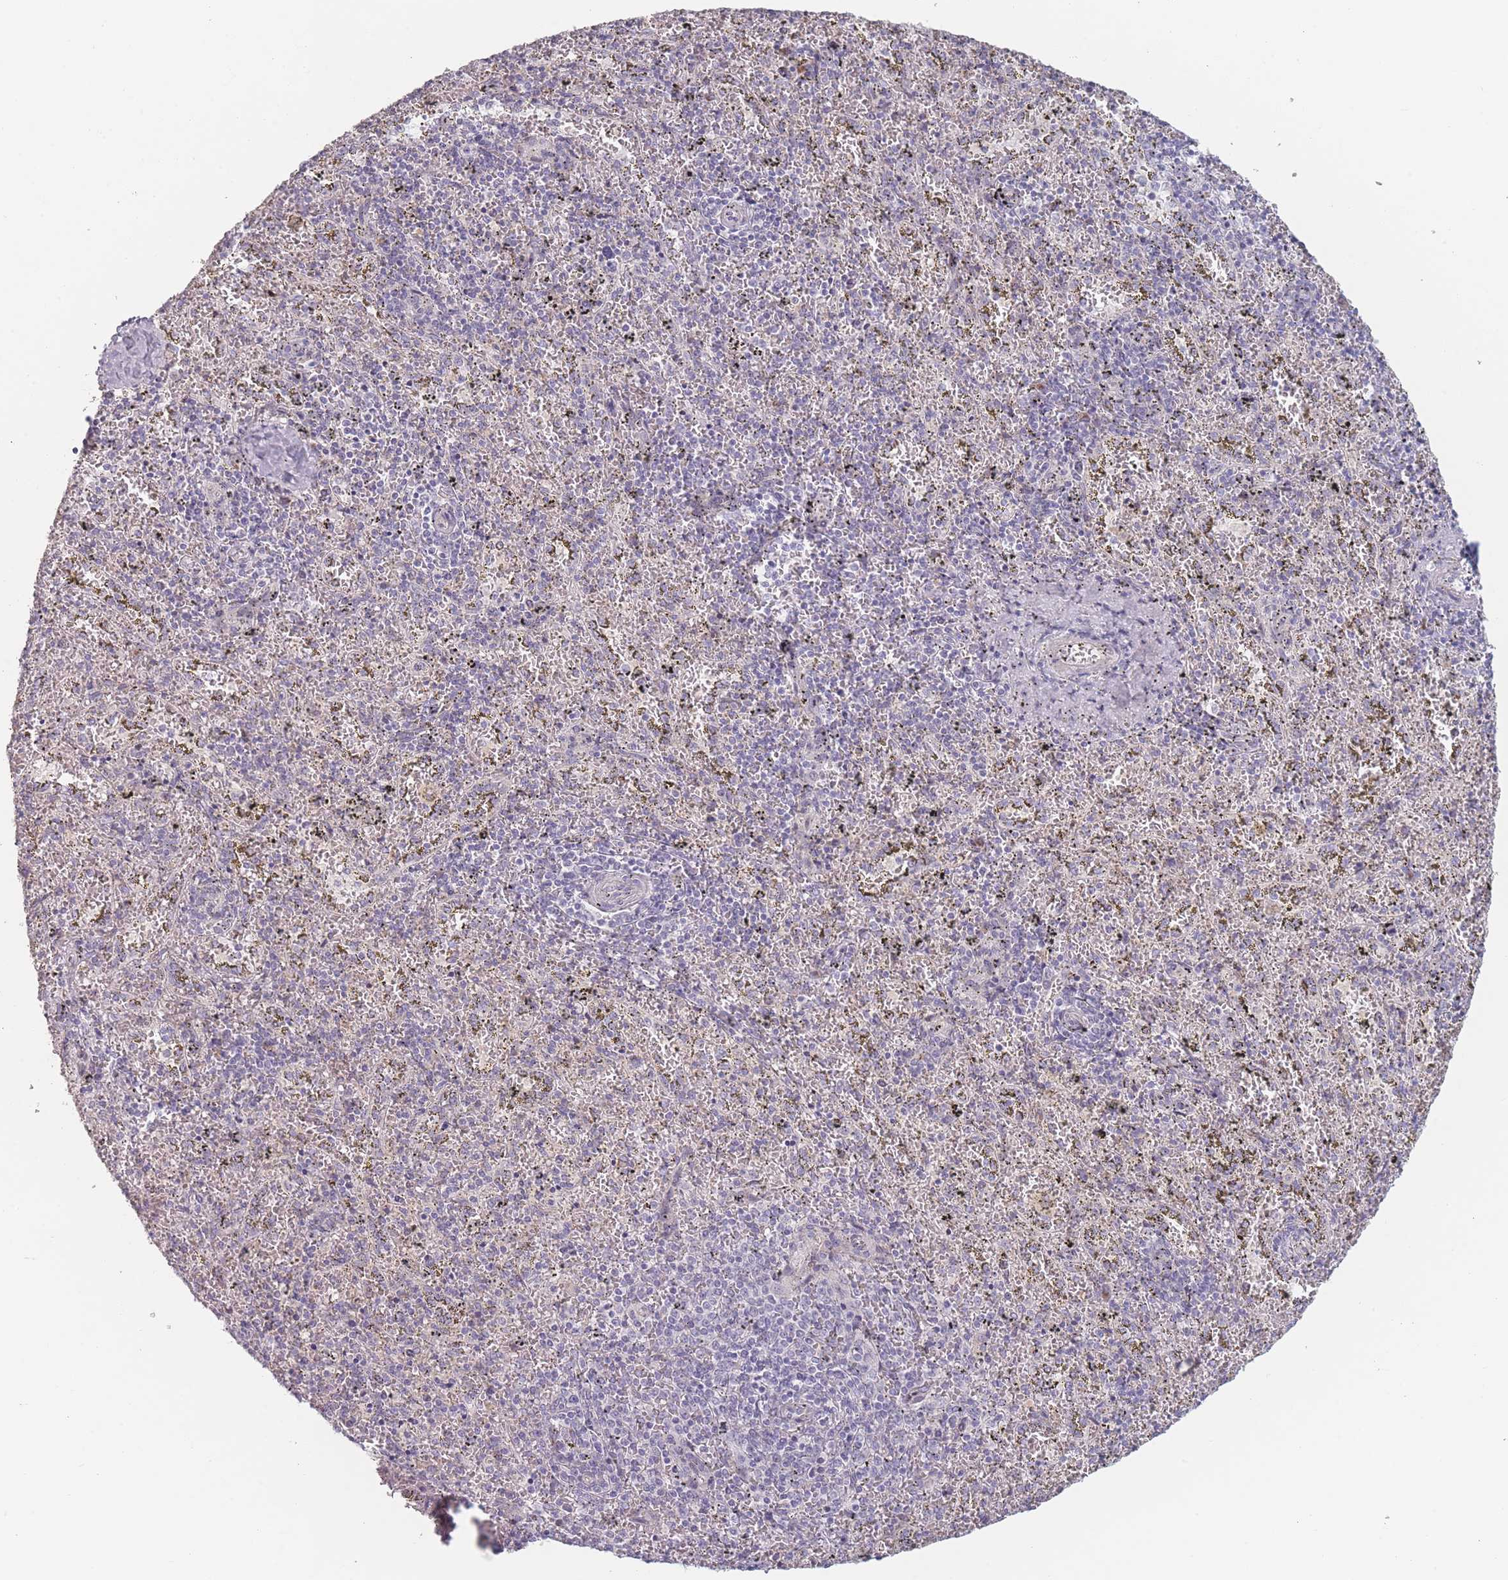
{"staining": {"intensity": "negative", "quantity": "none", "location": "none"}, "tissue": "spleen", "cell_type": "Cells in red pulp", "image_type": "normal", "snomed": [{"axis": "morphology", "description": "Normal tissue, NOS"}, {"axis": "topography", "description": "Spleen"}], "caption": "A histopathology image of human spleen is negative for staining in cells in red pulp. The staining was performed using DAB (3,3'-diaminobenzidine) to visualize the protein expression in brown, while the nuclei were stained in blue with hematoxylin (Magnification: 20x).", "gene": "RASL10B", "patient": {"sex": "male", "age": 11}}